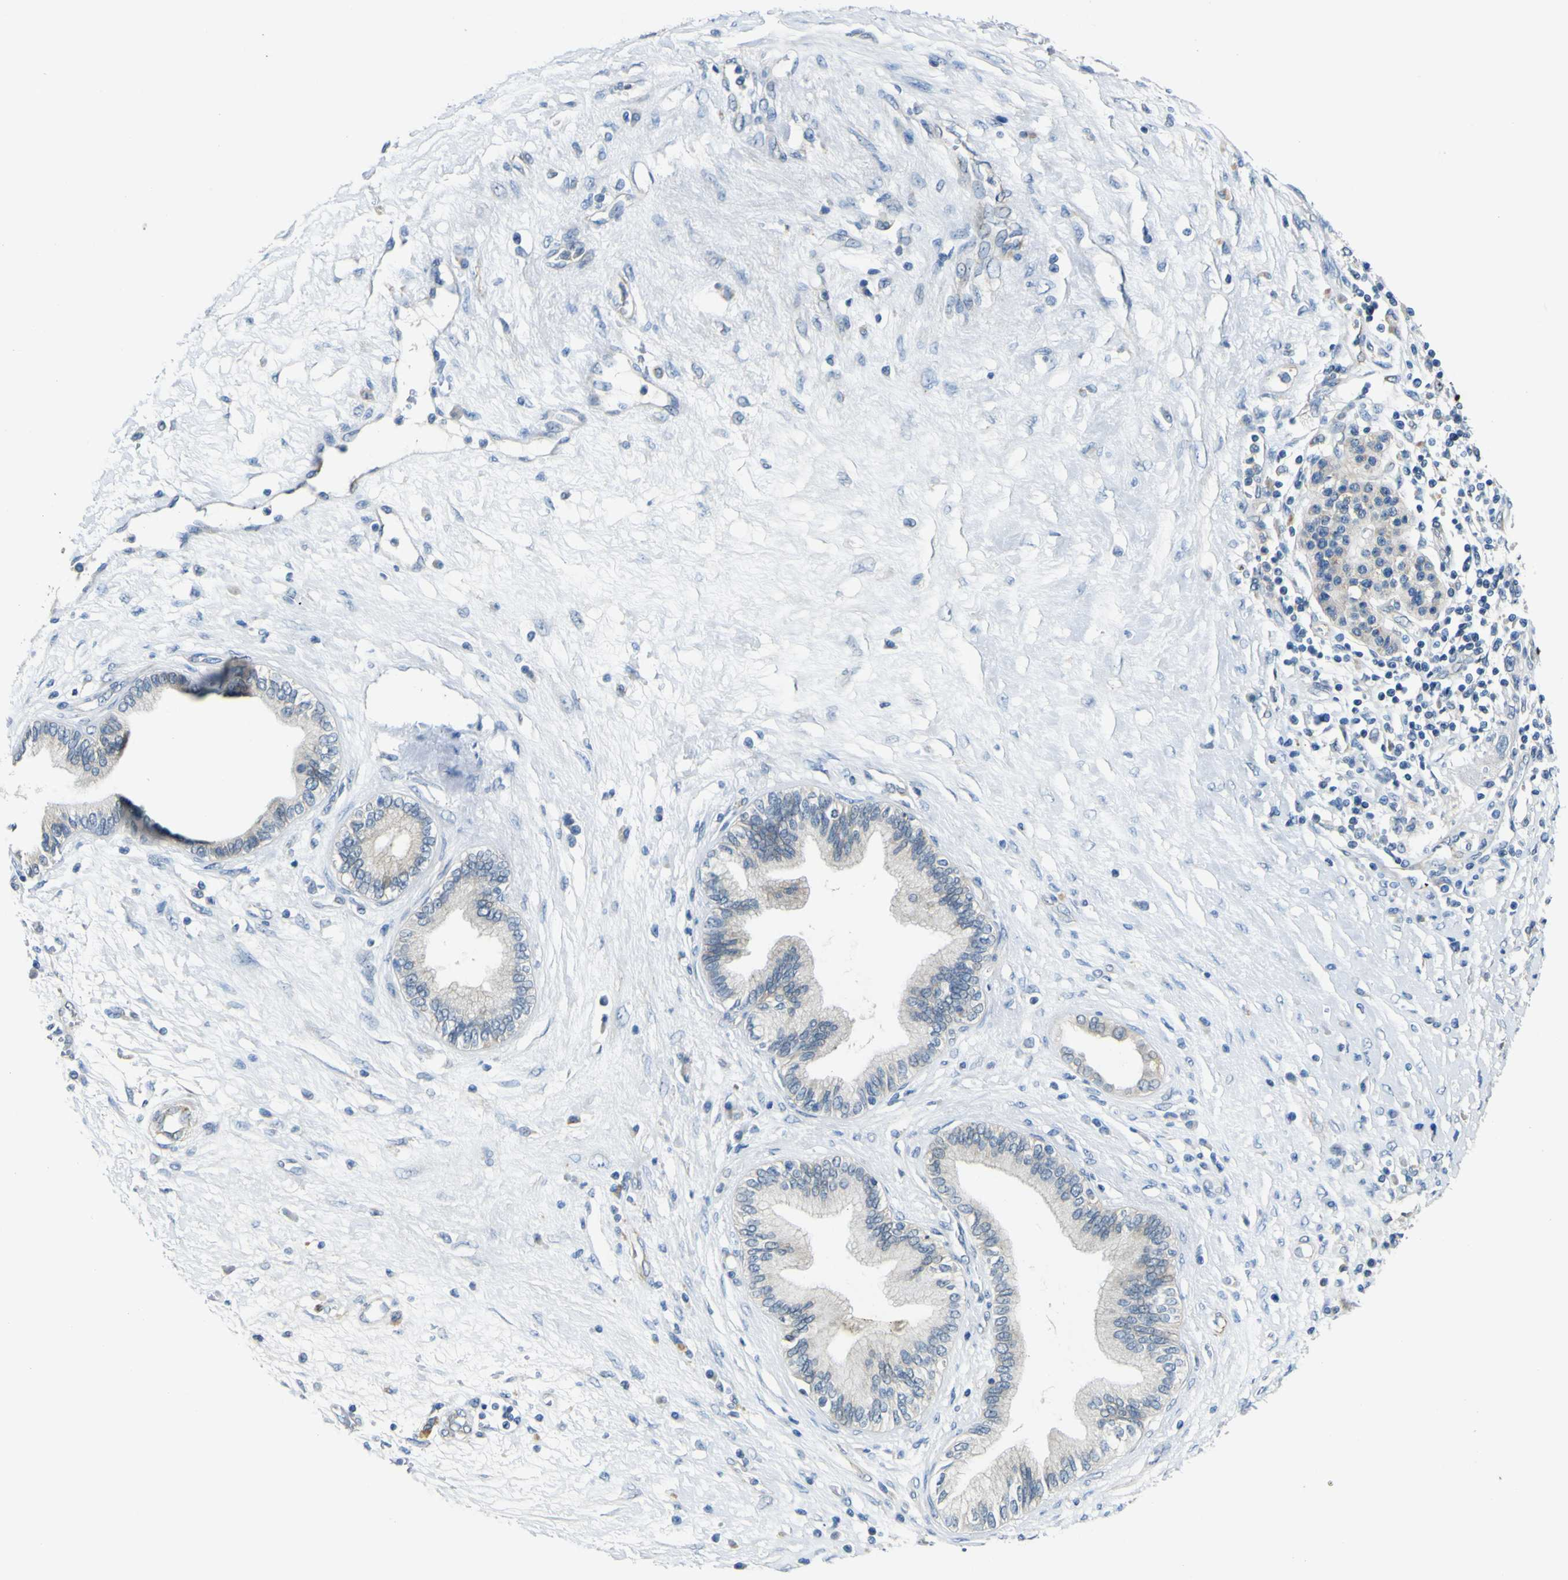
{"staining": {"intensity": "negative", "quantity": "none", "location": "none"}, "tissue": "pancreatic cancer", "cell_type": "Tumor cells", "image_type": "cancer", "snomed": [{"axis": "morphology", "description": "Adenocarcinoma, NOS"}, {"axis": "topography", "description": "Pancreas"}], "caption": "High magnification brightfield microscopy of pancreatic cancer (adenocarcinoma) stained with DAB (brown) and counterstained with hematoxylin (blue): tumor cells show no significant expression.", "gene": "LDLR", "patient": {"sex": "female", "age": 70}}